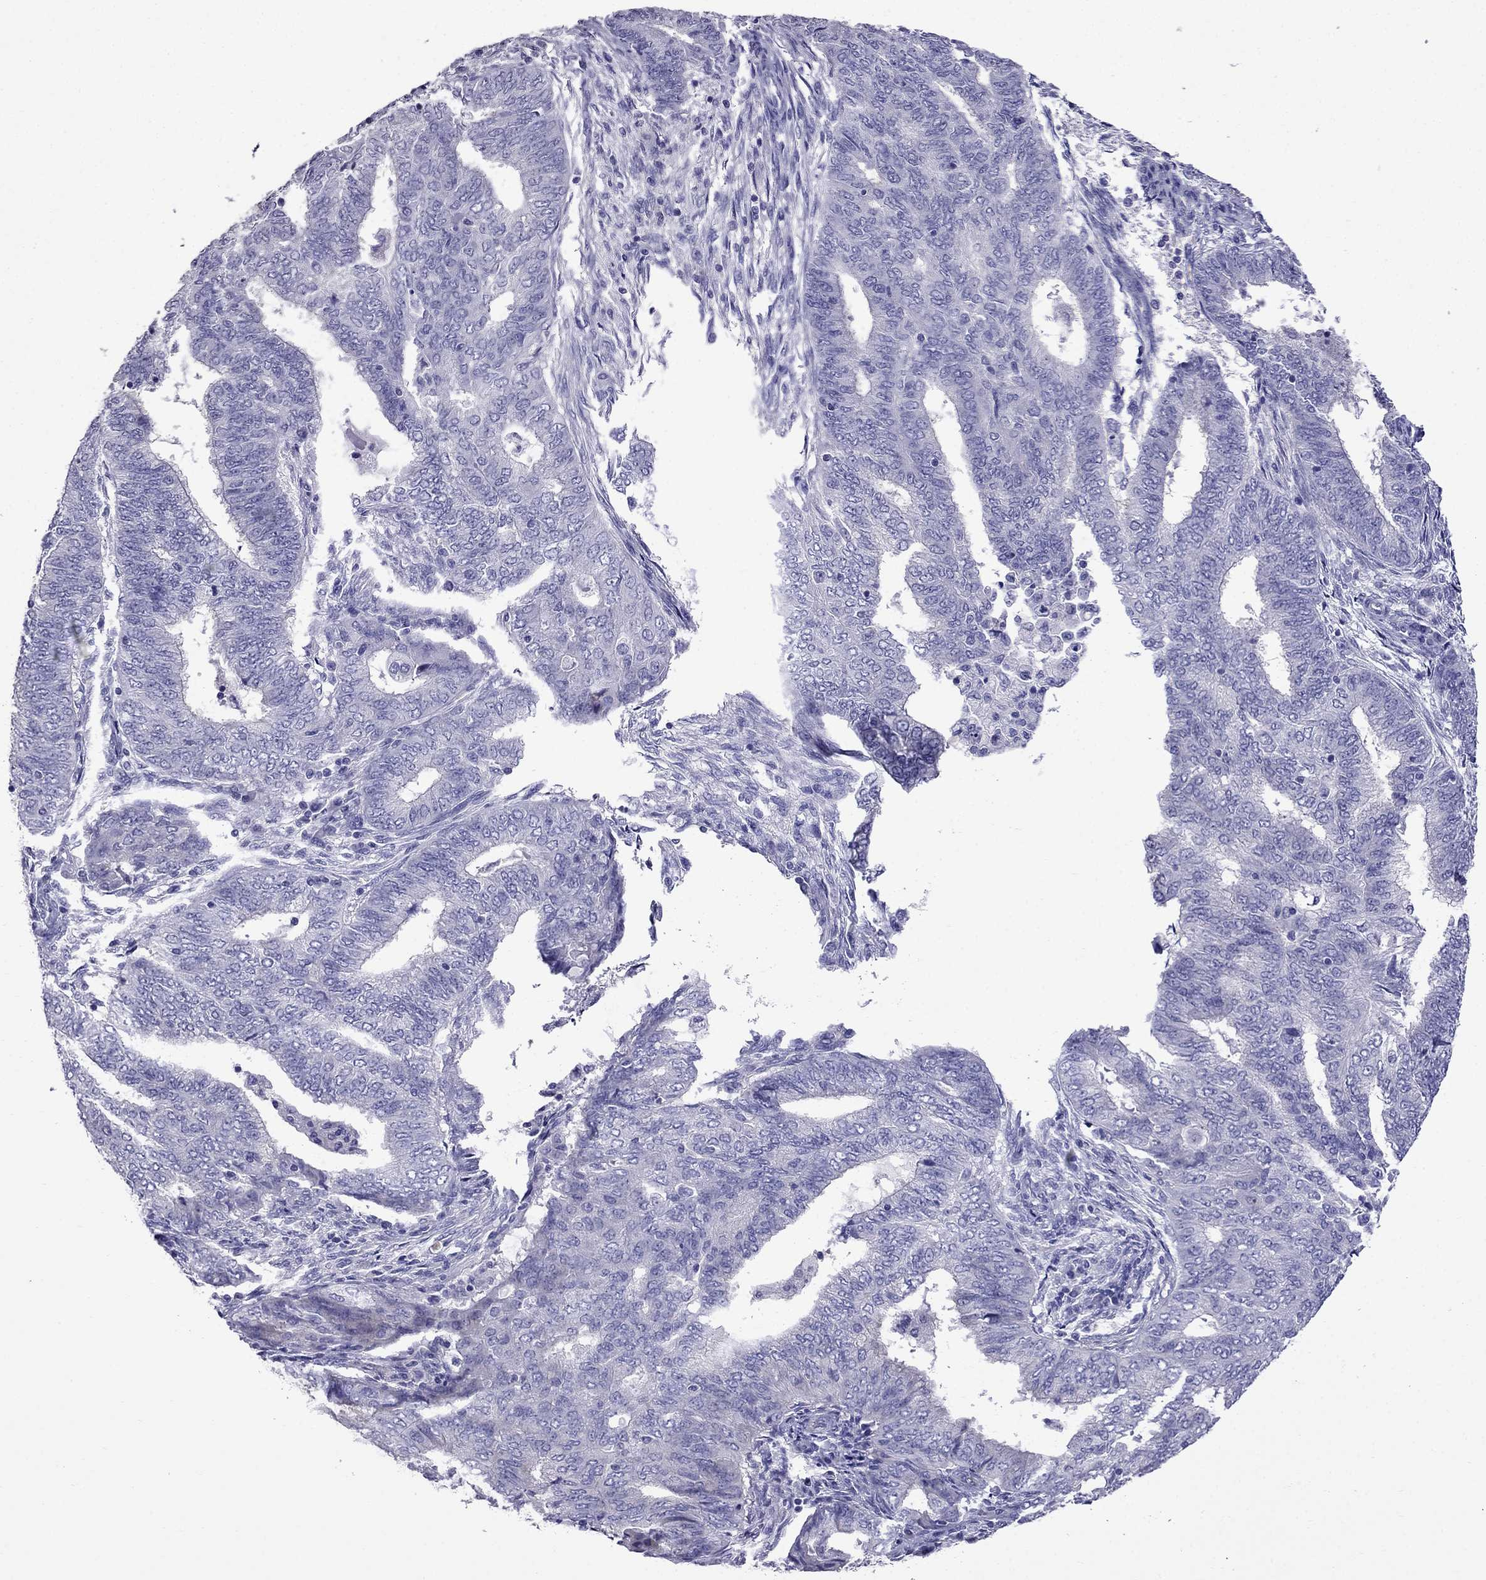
{"staining": {"intensity": "negative", "quantity": "none", "location": "none"}, "tissue": "endometrial cancer", "cell_type": "Tumor cells", "image_type": "cancer", "snomed": [{"axis": "morphology", "description": "Adenocarcinoma, NOS"}, {"axis": "topography", "description": "Endometrium"}], "caption": "Adenocarcinoma (endometrial) stained for a protein using immunohistochemistry demonstrates no staining tumor cells.", "gene": "OXCT2", "patient": {"sex": "female", "age": 62}}